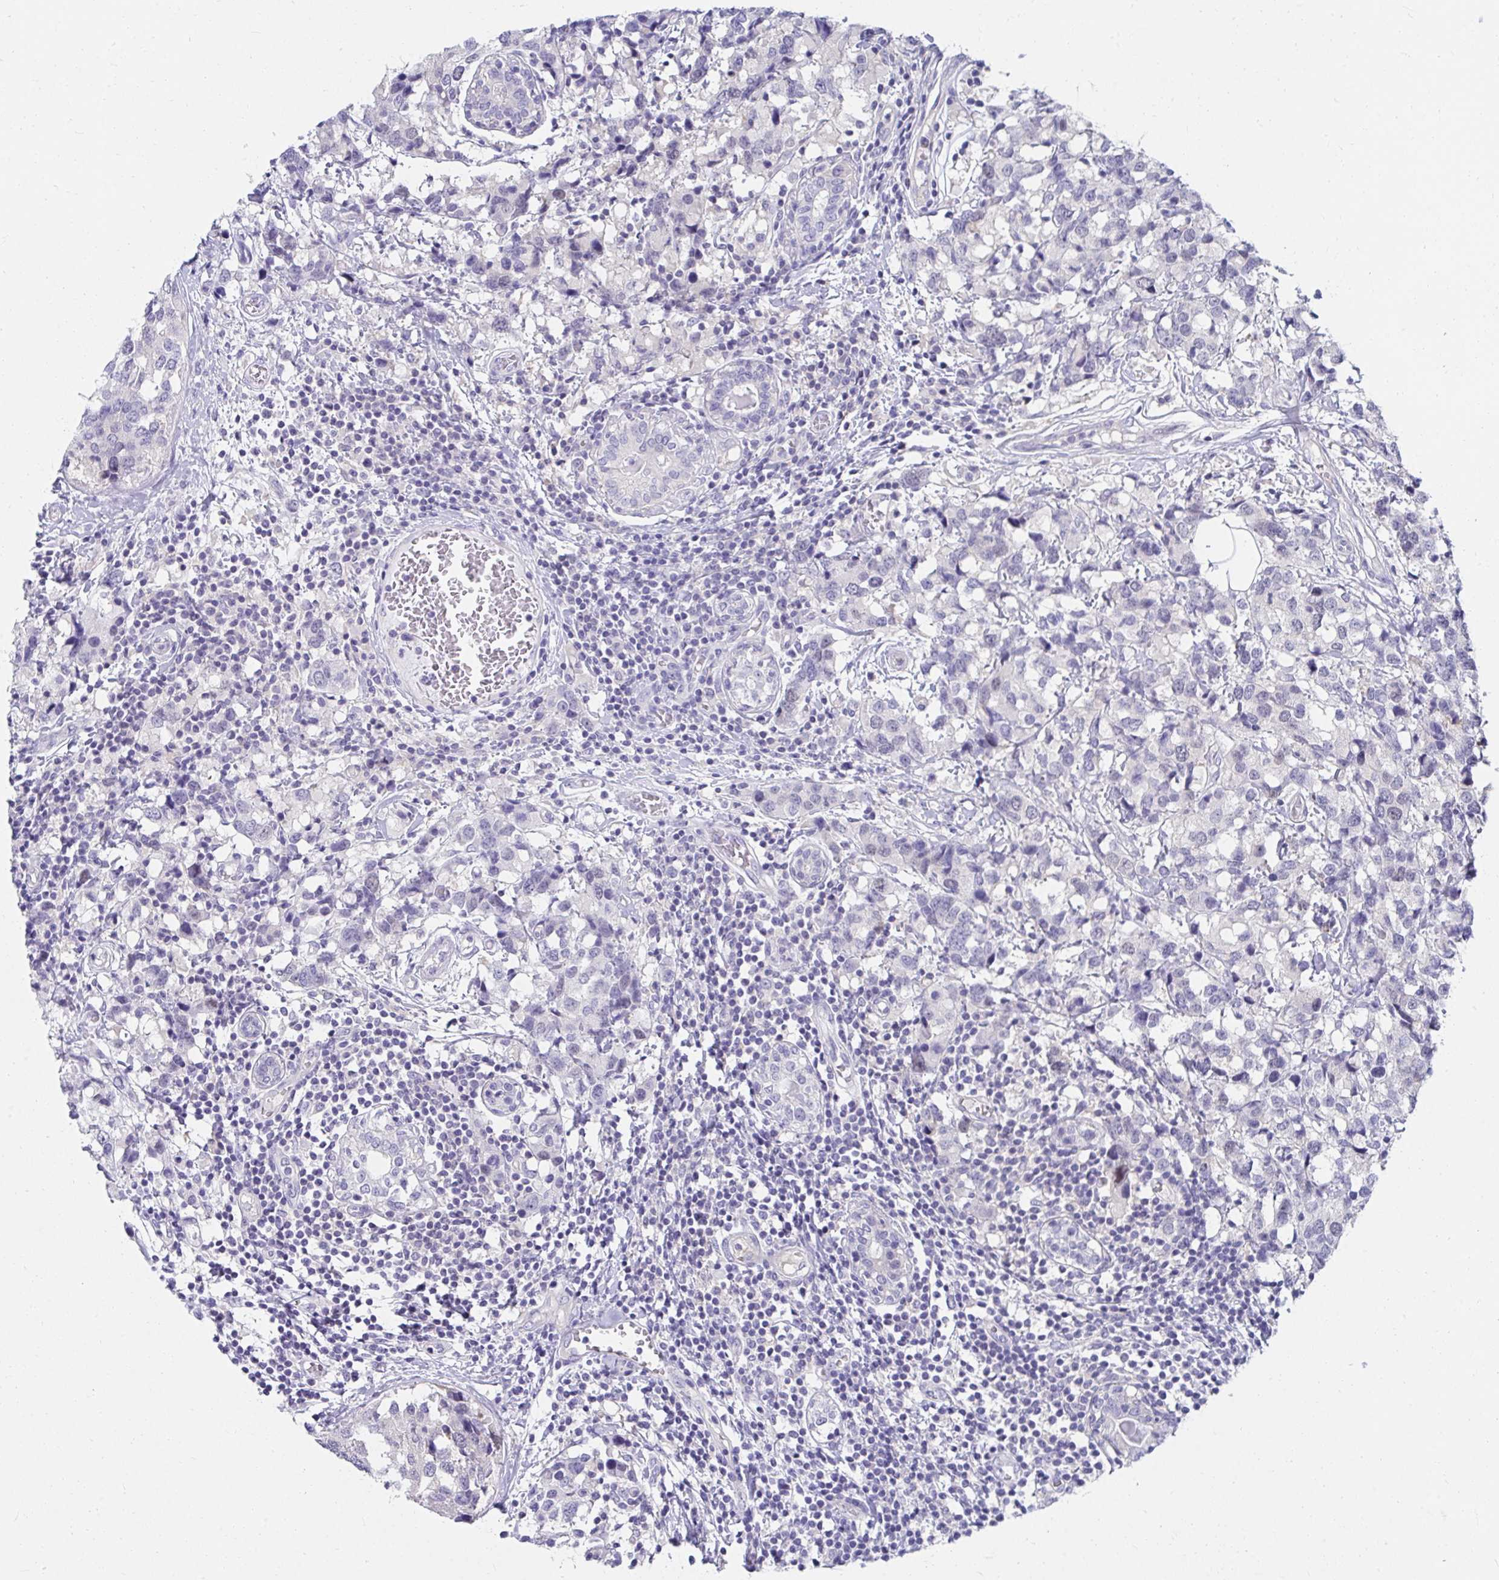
{"staining": {"intensity": "negative", "quantity": "none", "location": "none"}, "tissue": "breast cancer", "cell_type": "Tumor cells", "image_type": "cancer", "snomed": [{"axis": "morphology", "description": "Lobular carcinoma"}, {"axis": "topography", "description": "Breast"}], "caption": "A high-resolution histopathology image shows immunohistochemistry staining of breast cancer (lobular carcinoma), which shows no significant expression in tumor cells.", "gene": "C19orf81", "patient": {"sex": "female", "age": 59}}